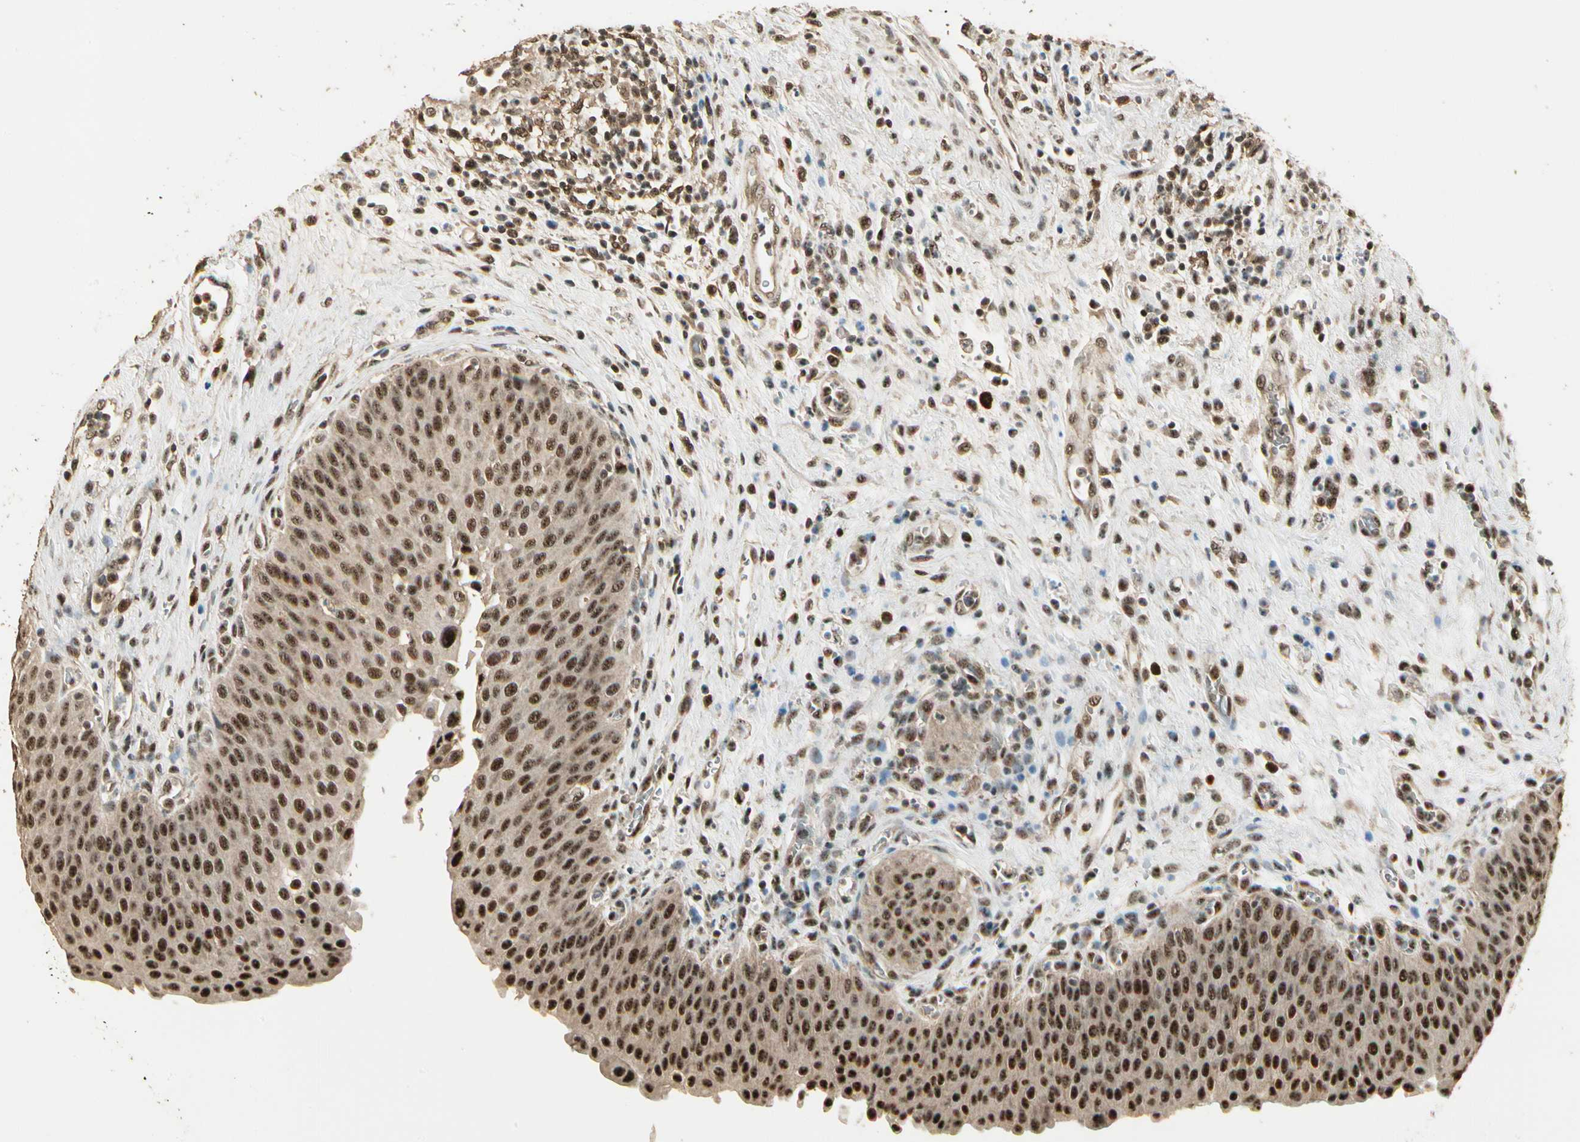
{"staining": {"intensity": "moderate", "quantity": ">75%", "location": "cytoplasmic/membranous,nuclear"}, "tissue": "urinary bladder", "cell_type": "Urothelial cells", "image_type": "normal", "snomed": [{"axis": "morphology", "description": "Normal tissue, NOS"}, {"axis": "morphology", "description": "Dysplasia, NOS"}, {"axis": "topography", "description": "Urinary bladder"}], "caption": "DAB immunohistochemical staining of unremarkable human urinary bladder displays moderate cytoplasmic/membranous,nuclear protein expression in about >75% of urothelial cells.", "gene": "RBM25", "patient": {"sex": "male", "age": 35}}